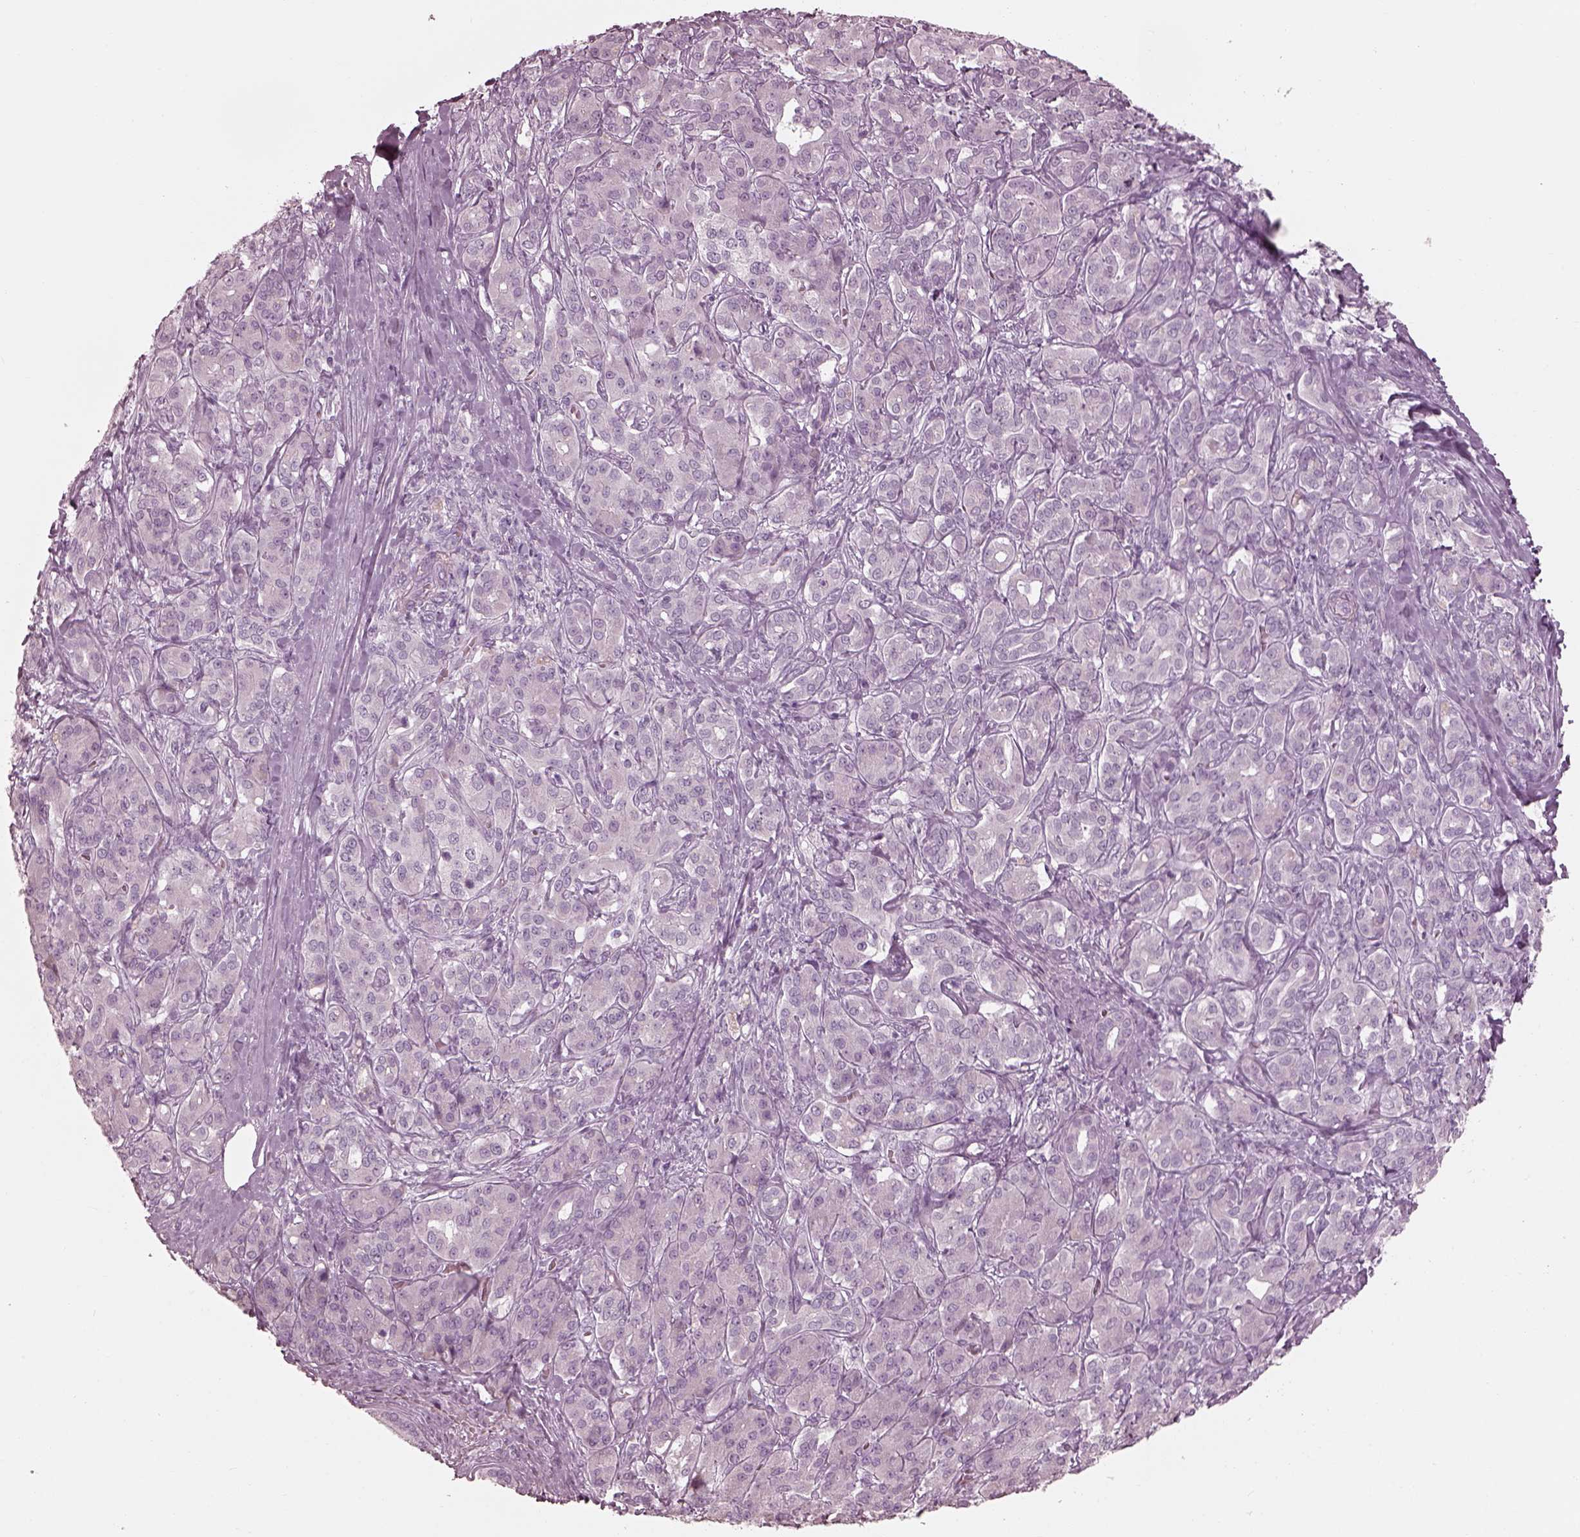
{"staining": {"intensity": "negative", "quantity": "none", "location": "none"}, "tissue": "pancreatic cancer", "cell_type": "Tumor cells", "image_type": "cancer", "snomed": [{"axis": "morphology", "description": "Normal tissue, NOS"}, {"axis": "morphology", "description": "Inflammation, NOS"}, {"axis": "morphology", "description": "Adenocarcinoma, NOS"}, {"axis": "topography", "description": "Pancreas"}], "caption": "An IHC histopathology image of pancreatic cancer (adenocarcinoma) is shown. There is no staining in tumor cells of pancreatic cancer (adenocarcinoma).", "gene": "SAXO2", "patient": {"sex": "male", "age": 57}}